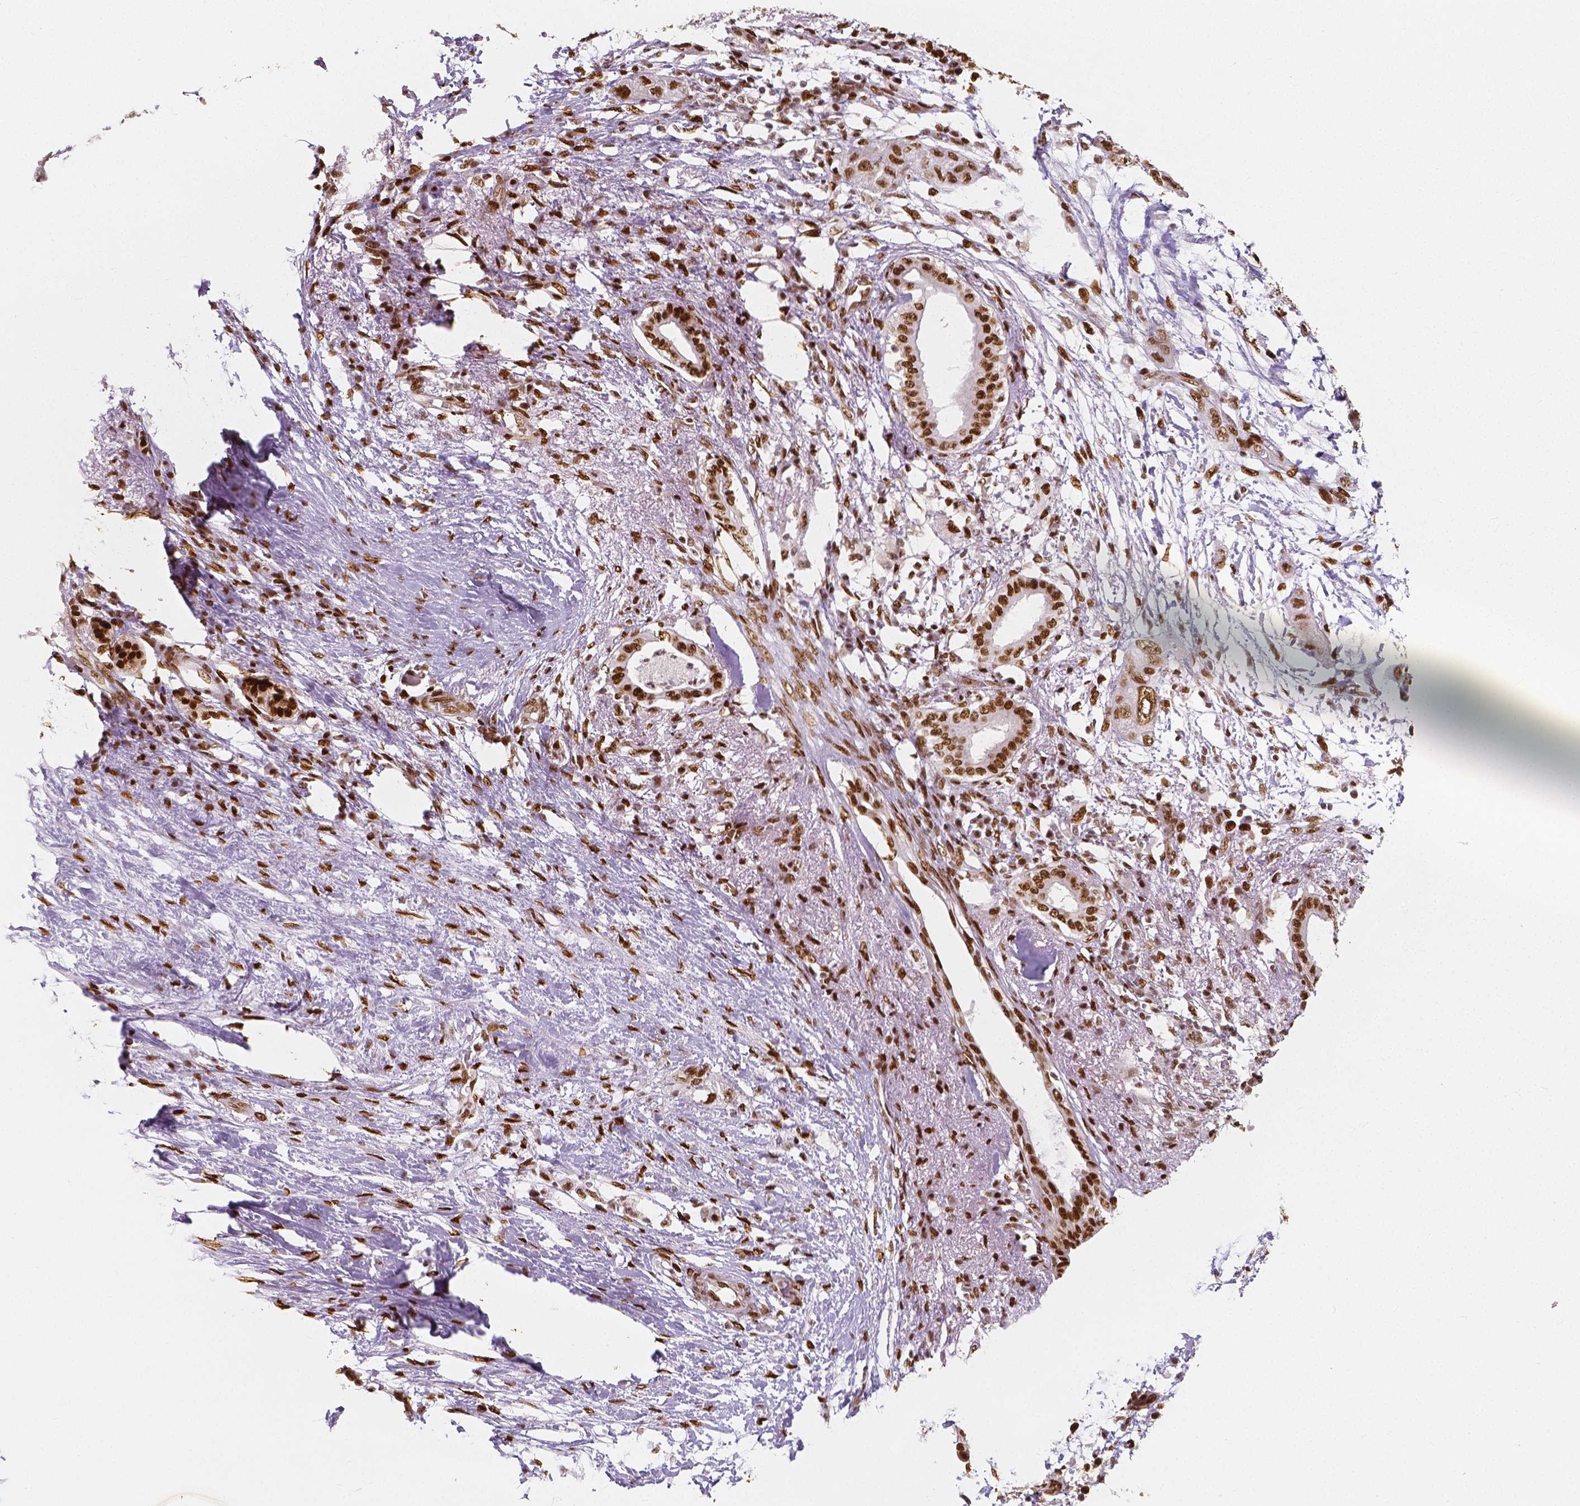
{"staining": {"intensity": "strong", "quantity": ">75%", "location": "nuclear"}, "tissue": "pancreatic cancer", "cell_type": "Tumor cells", "image_type": "cancer", "snomed": [{"axis": "morphology", "description": "Adenocarcinoma, NOS"}, {"axis": "topography", "description": "Pancreas"}], "caption": "Pancreatic cancer stained with DAB immunohistochemistry reveals high levels of strong nuclear expression in about >75% of tumor cells.", "gene": "NUCKS1", "patient": {"sex": "female", "age": 72}}